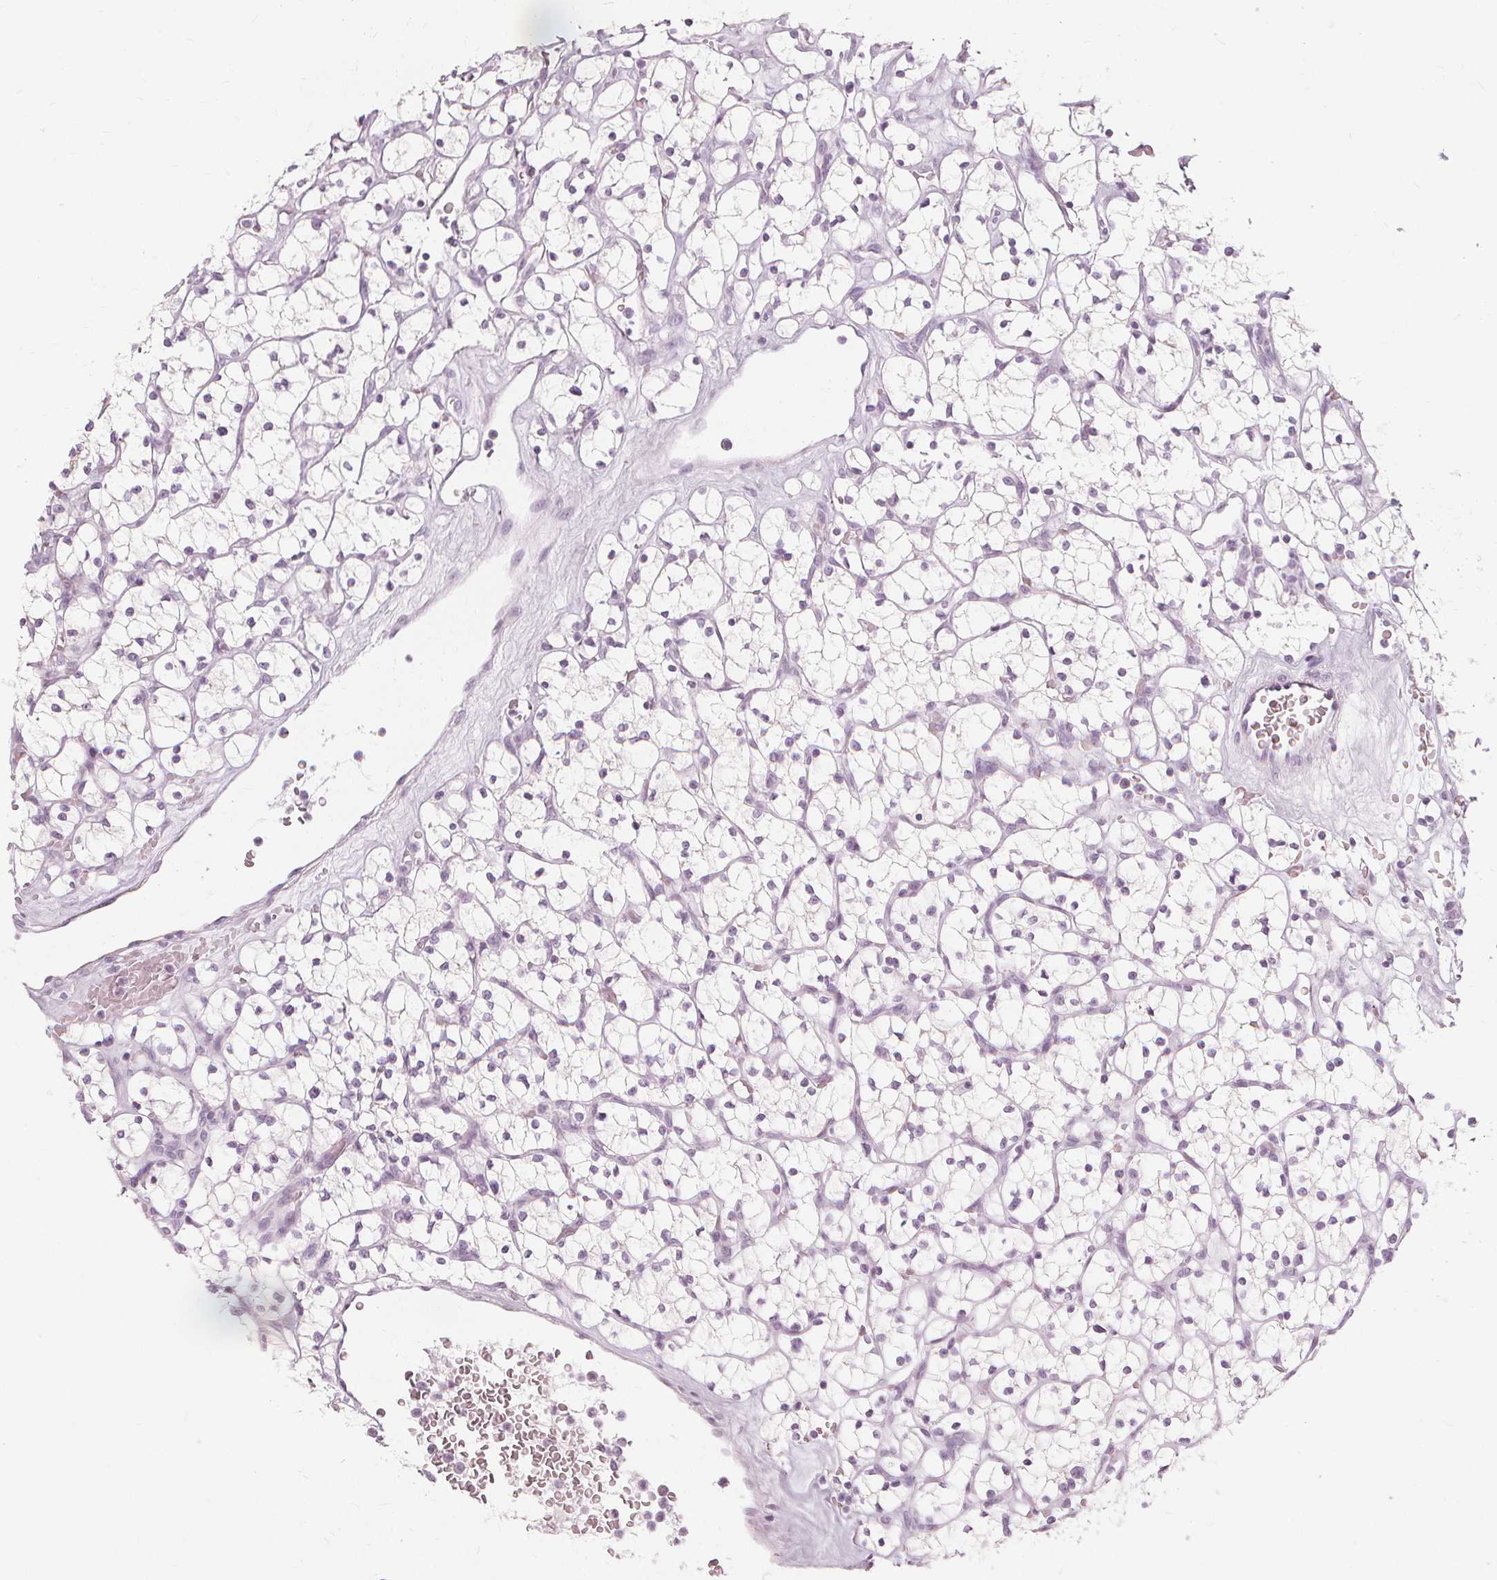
{"staining": {"intensity": "negative", "quantity": "none", "location": "none"}, "tissue": "renal cancer", "cell_type": "Tumor cells", "image_type": "cancer", "snomed": [{"axis": "morphology", "description": "Adenocarcinoma, NOS"}, {"axis": "topography", "description": "Kidney"}], "caption": "There is no significant staining in tumor cells of renal cancer (adenocarcinoma). (DAB (3,3'-diaminobenzidine) immunohistochemistry, high magnification).", "gene": "MUC12", "patient": {"sex": "female", "age": 64}}